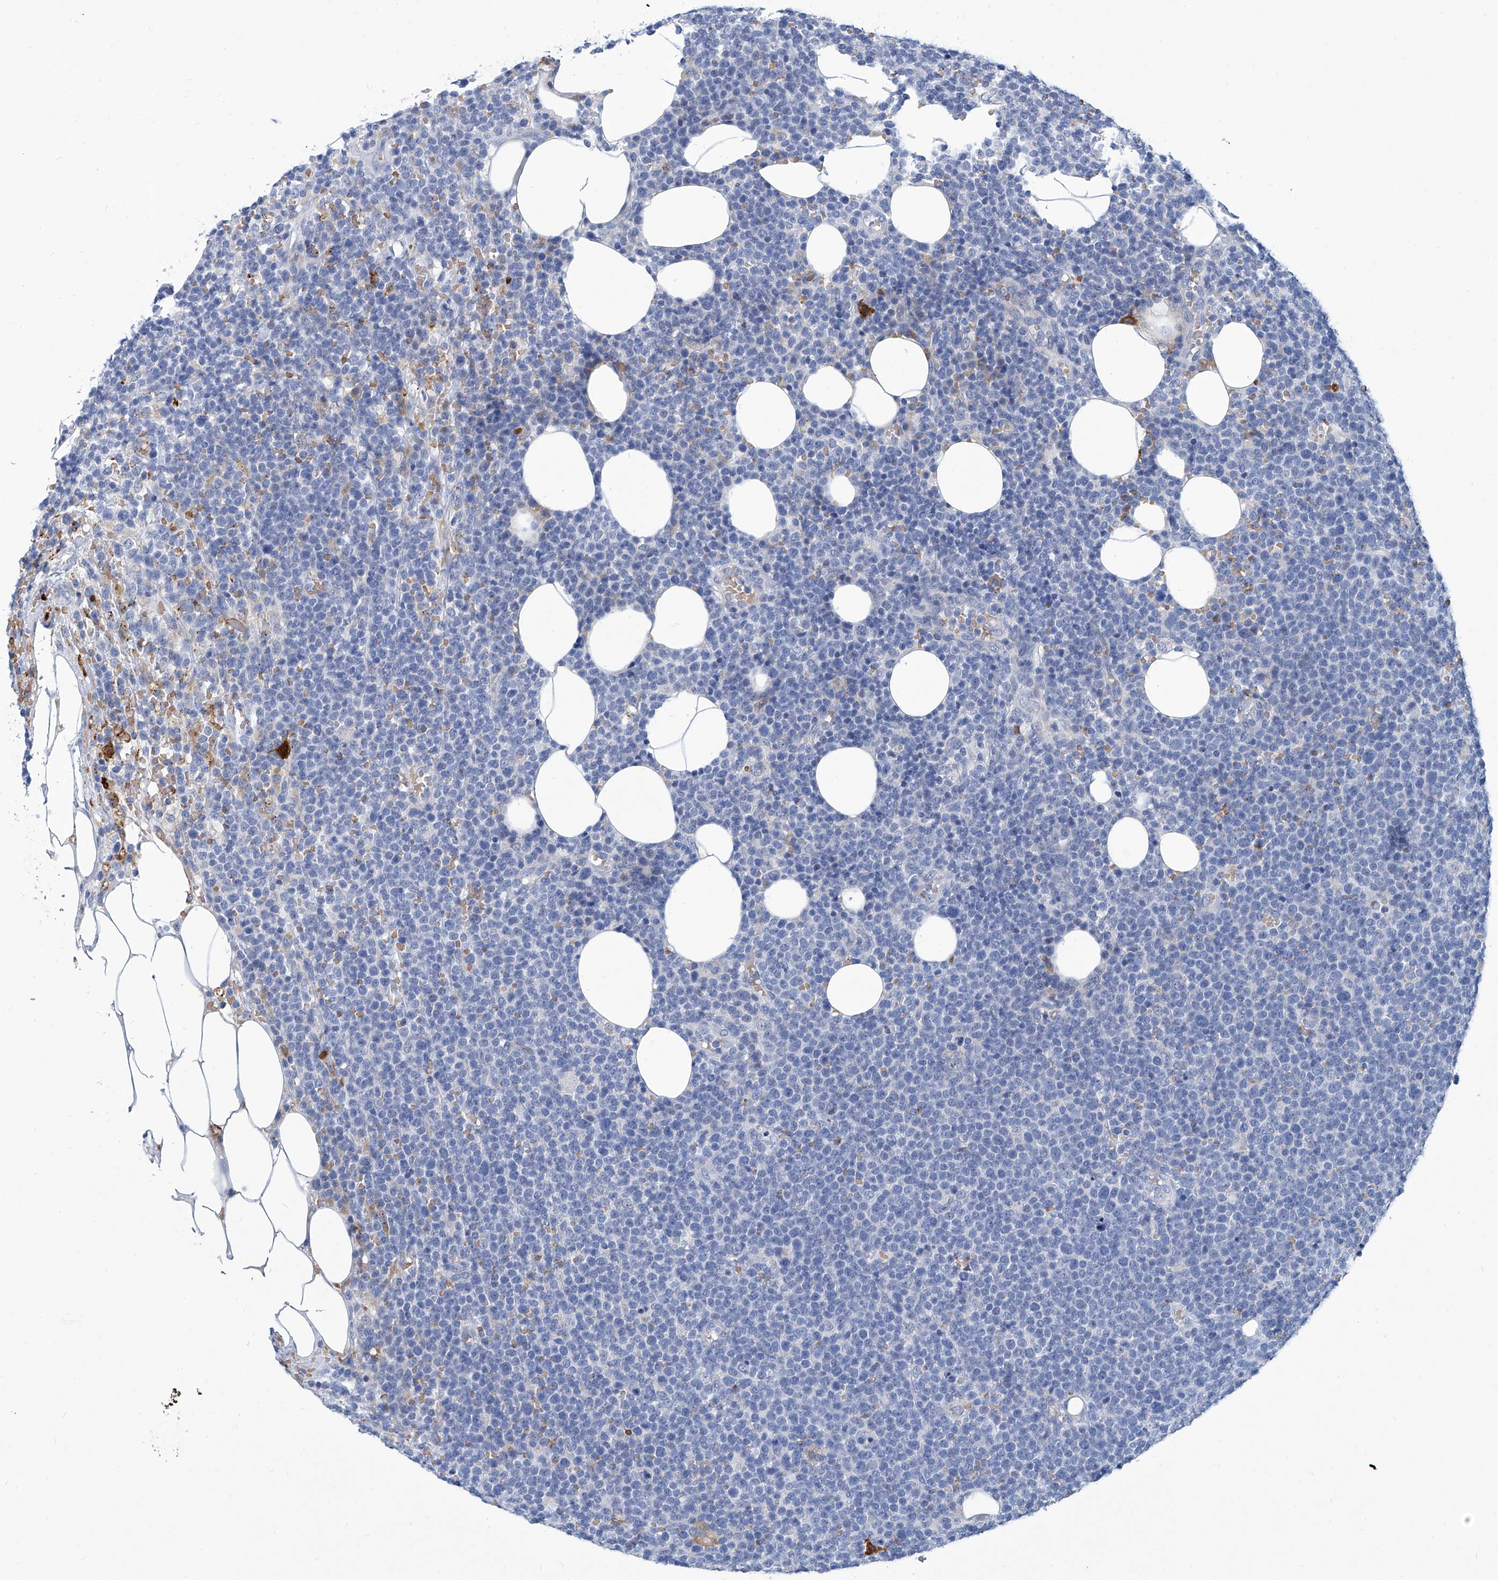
{"staining": {"intensity": "negative", "quantity": "none", "location": "none"}, "tissue": "lymphoma", "cell_type": "Tumor cells", "image_type": "cancer", "snomed": [{"axis": "morphology", "description": "Malignant lymphoma, non-Hodgkin's type, High grade"}, {"axis": "topography", "description": "Lymph node"}], "caption": "Immunohistochemistry (IHC) photomicrograph of high-grade malignant lymphoma, non-Hodgkin's type stained for a protein (brown), which reveals no expression in tumor cells.", "gene": "FPR2", "patient": {"sex": "male", "age": 61}}